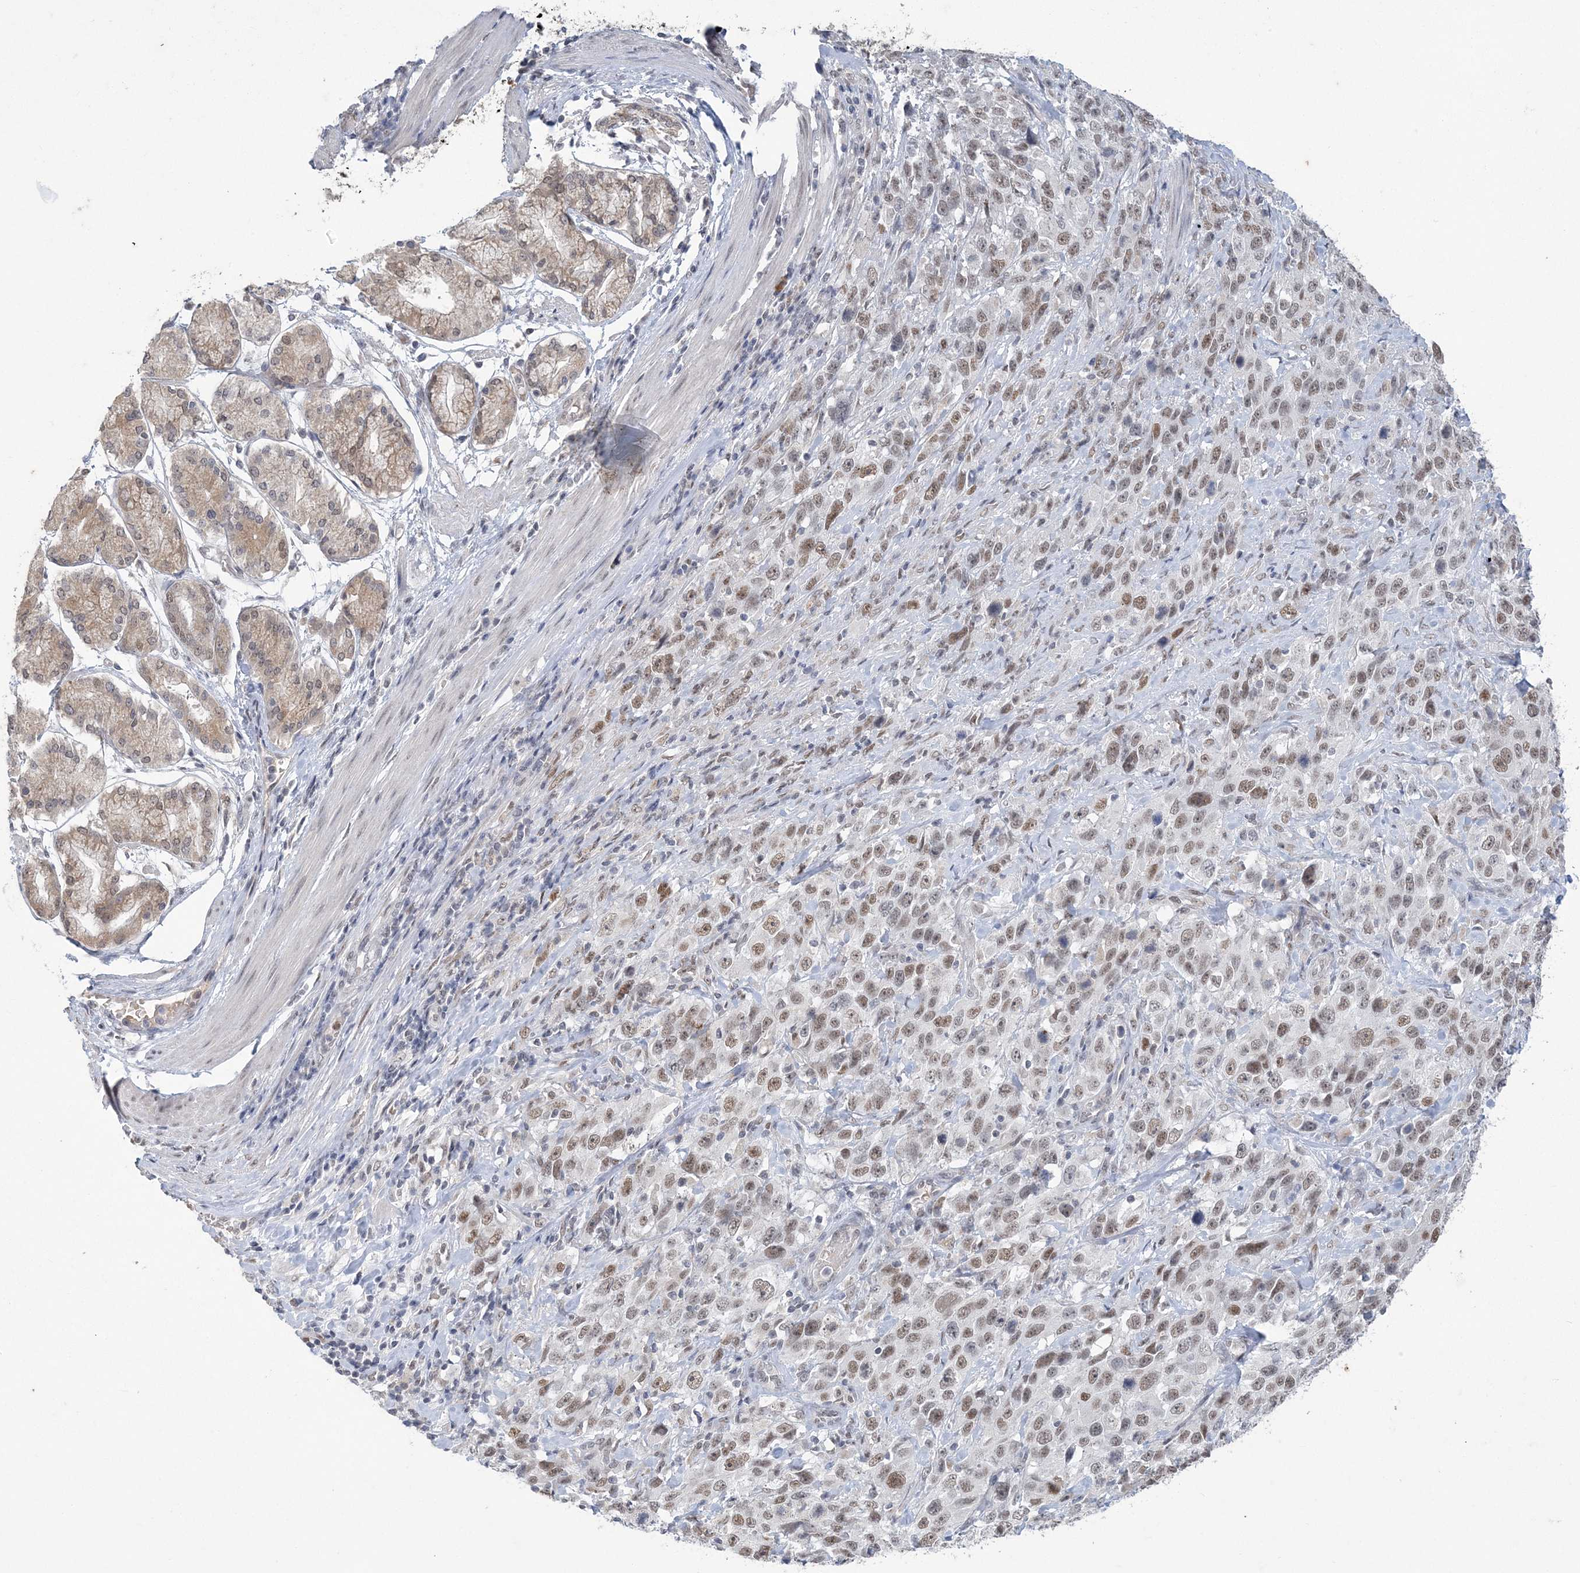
{"staining": {"intensity": "moderate", "quantity": ">75%", "location": "nuclear"}, "tissue": "stomach cancer", "cell_type": "Tumor cells", "image_type": "cancer", "snomed": [{"axis": "morphology", "description": "Normal tissue, NOS"}, {"axis": "morphology", "description": "Adenocarcinoma, NOS"}, {"axis": "topography", "description": "Lymph node"}, {"axis": "topography", "description": "Stomach"}], "caption": "A brown stain labels moderate nuclear expression of a protein in adenocarcinoma (stomach) tumor cells.", "gene": "ZBTB7A", "patient": {"sex": "male", "age": 48}}